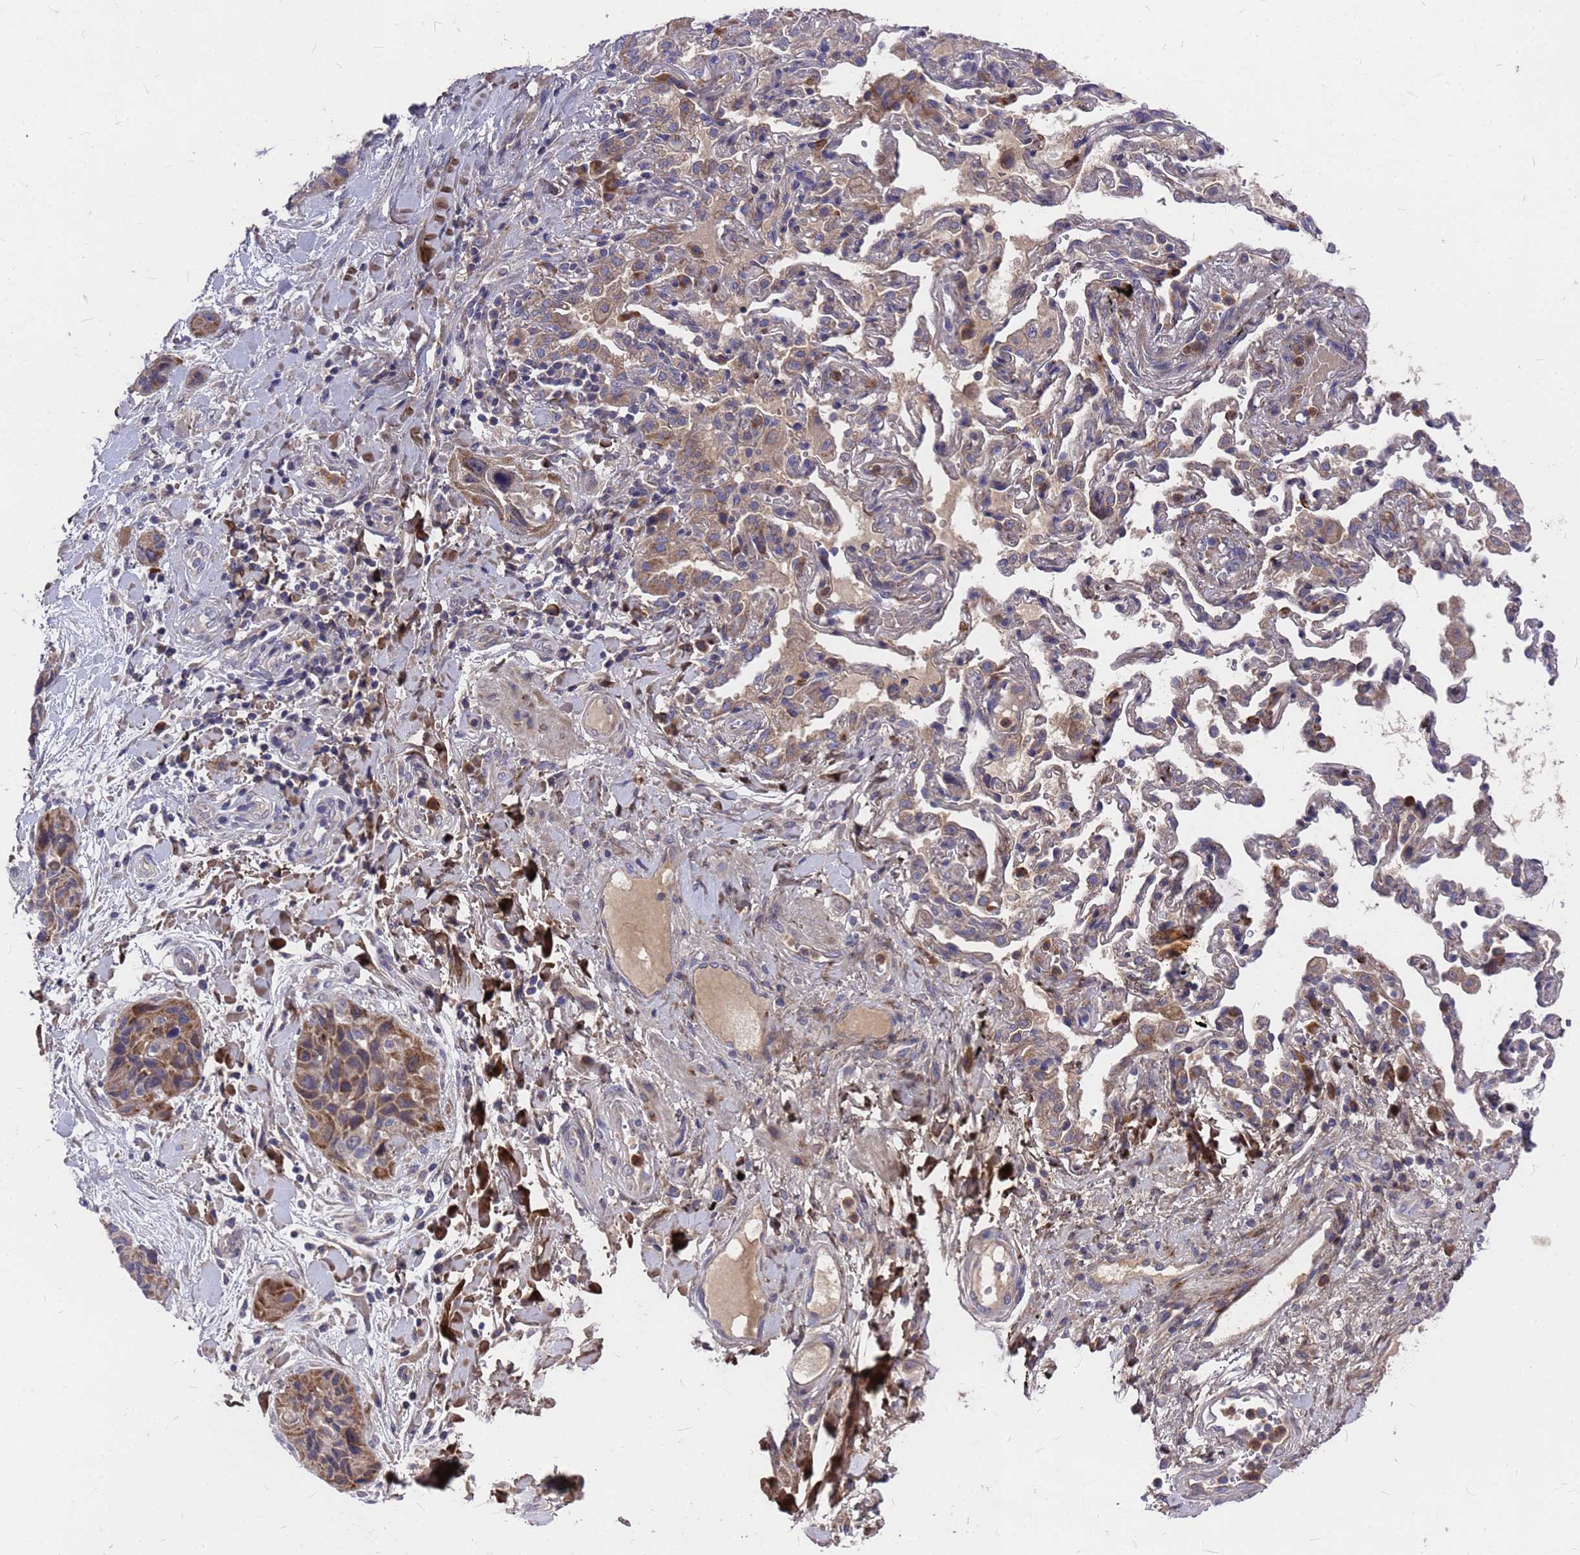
{"staining": {"intensity": "moderate", "quantity": "25%-75%", "location": "cytoplasmic/membranous"}, "tissue": "lung cancer", "cell_type": "Tumor cells", "image_type": "cancer", "snomed": [{"axis": "morphology", "description": "Squamous cell carcinoma, NOS"}, {"axis": "topography", "description": "Lung"}], "caption": "IHC of lung squamous cell carcinoma displays medium levels of moderate cytoplasmic/membranous expression in approximately 25%-75% of tumor cells.", "gene": "ZNF717", "patient": {"sex": "female", "age": 70}}